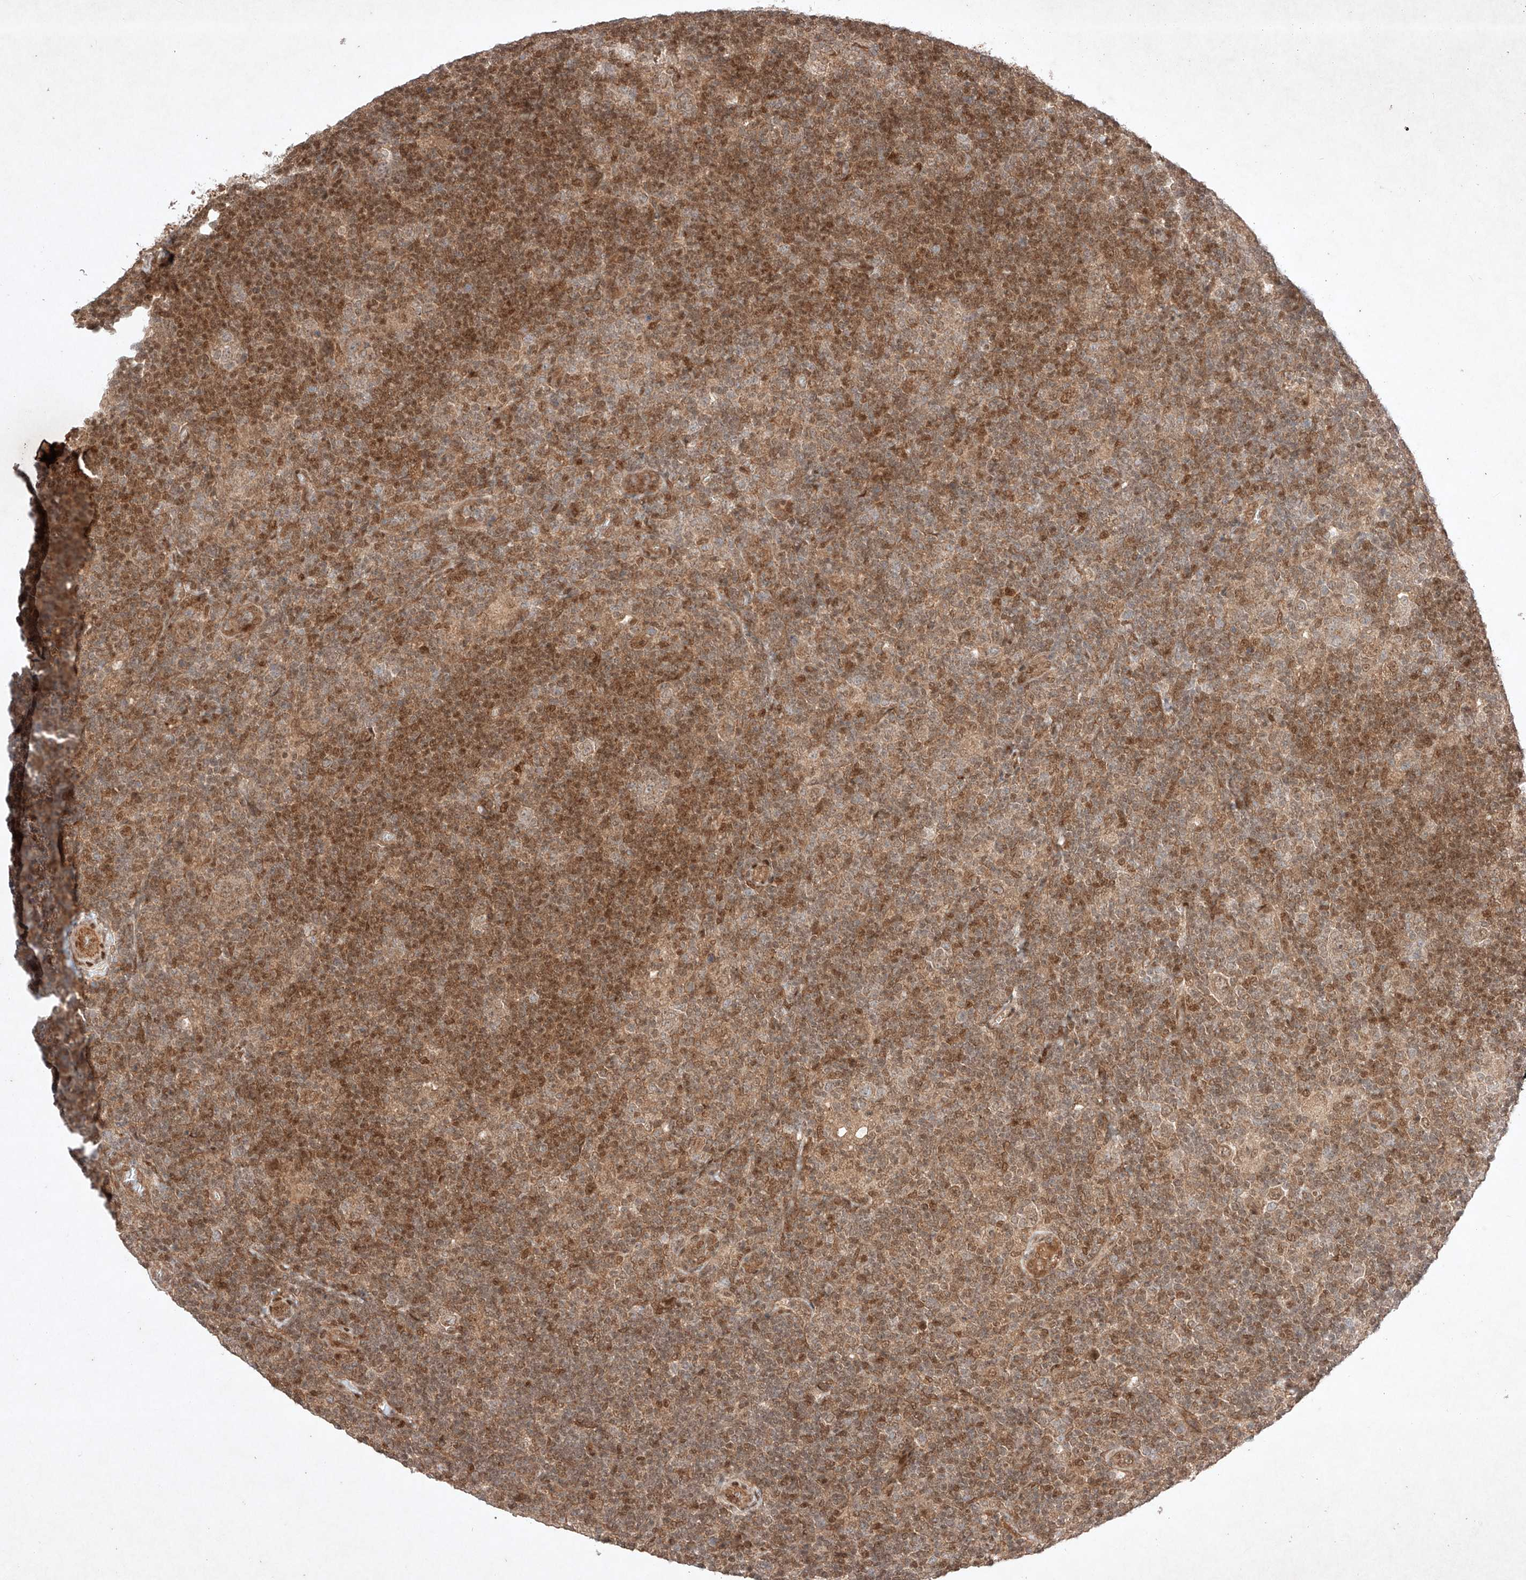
{"staining": {"intensity": "weak", "quantity": "25%-75%", "location": "cytoplasmic/membranous"}, "tissue": "lymphoma", "cell_type": "Tumor cells", "image_type": "cancer", "snomed": [{"axis": "morphology", "description": "Hodgkin's disease, NOS"}, {"axis": "topography", "description": "Lymph node"}], "caption": "An immunohistochemistry histopathology image of neoplastic tissue is shown. Protein staining in brown shows weak cytoplasmic/membranous positivity in lymphoma within tumor cells.", "gene": "RNF31", "patient": {"sex": "female", "age": 57}}